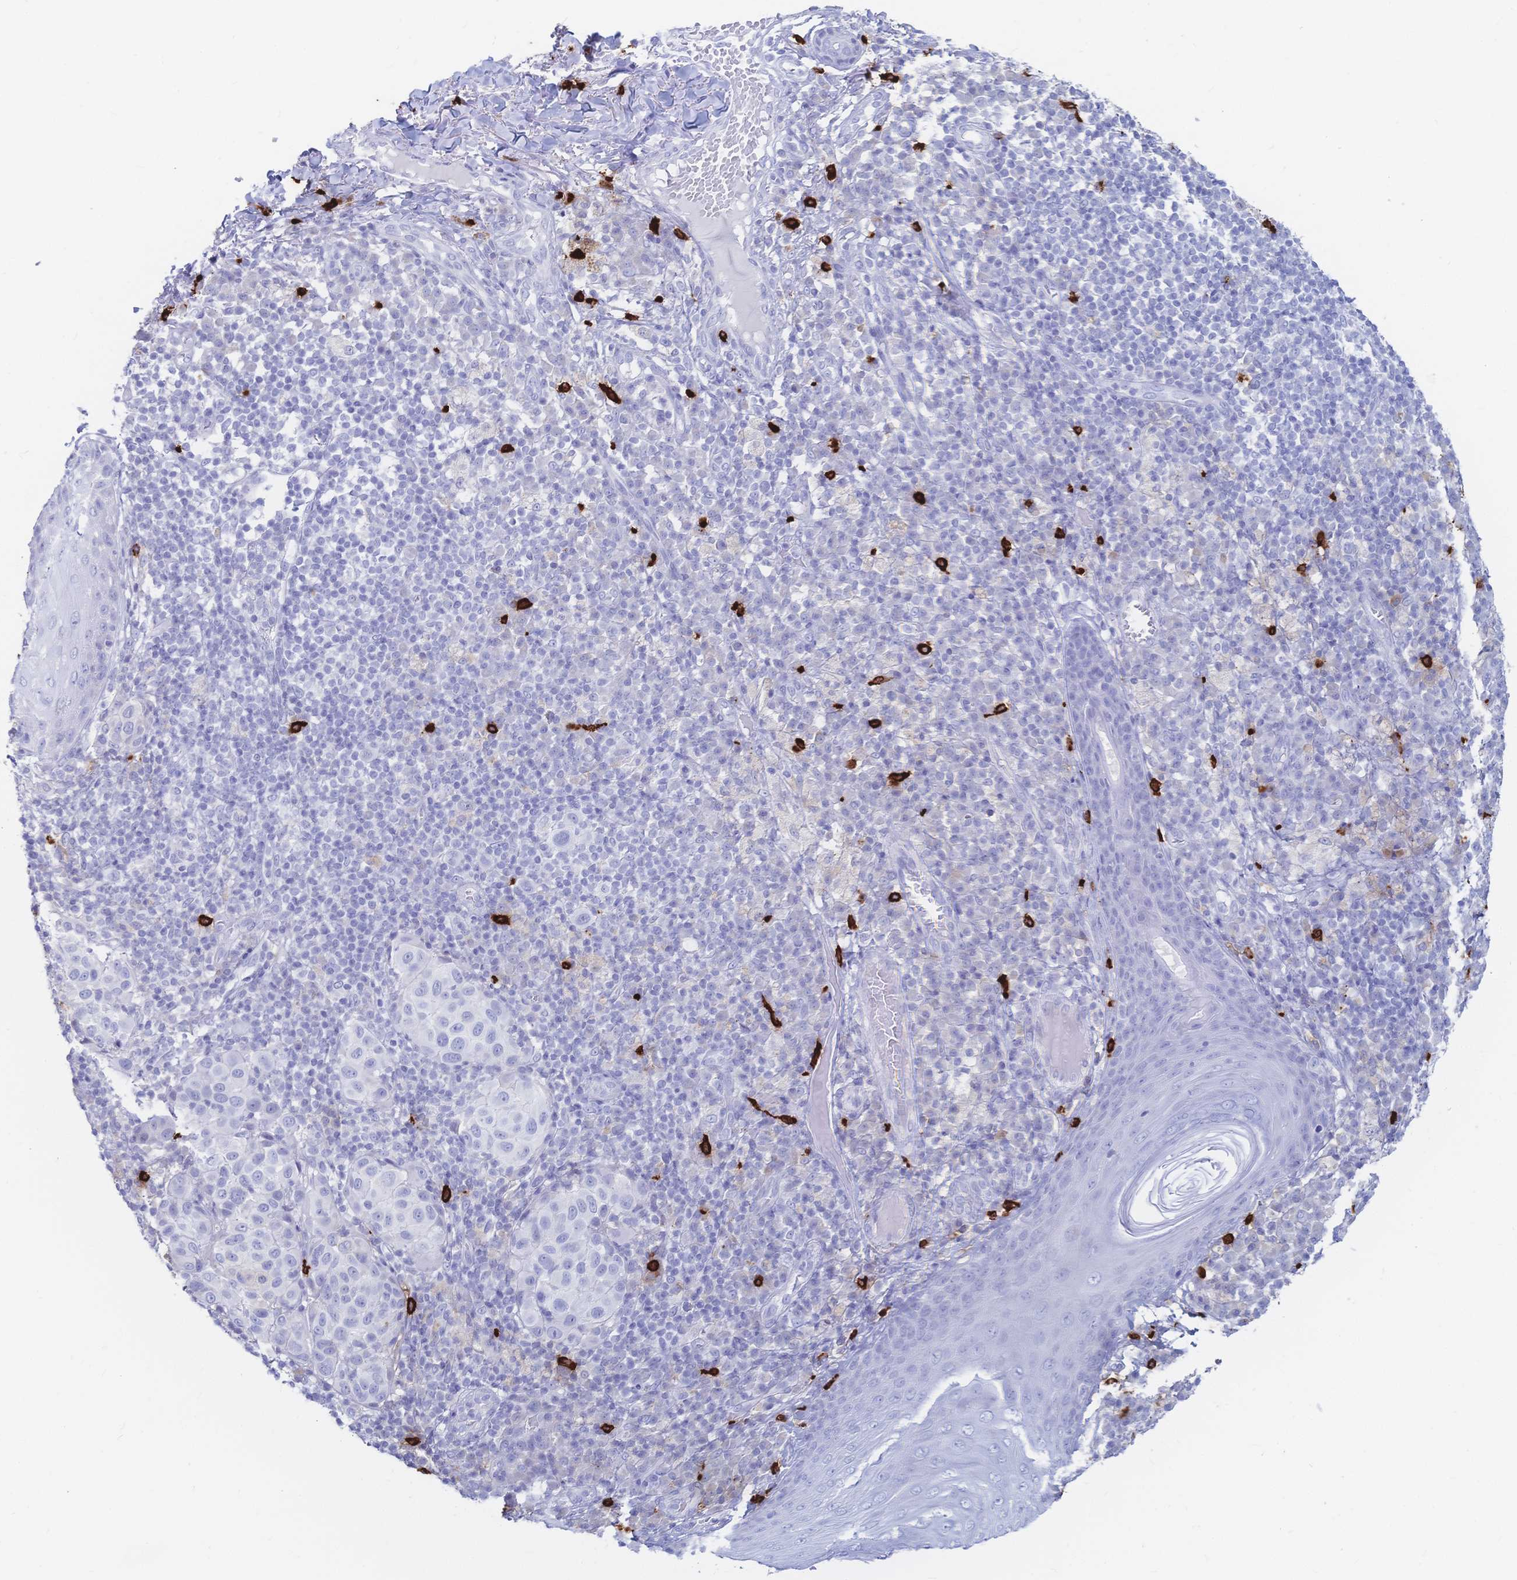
{"staining": {"intensity": "negative", "quantity": "none", "location": "none"}, "tissue": "melanoma", "cell_type": "Tumor cells", "image_type": "cancer", "snomed": [{"axis": "morphology", "description": "Malignant melanoma, NOS"}, {"axis": "topography", "description": "Skin"}], "caption": "This image is of malignant melanoma stained with IHC to label a protein in brown with the nuclei are counter-stained blue. There is no expression in tumor cells.", "gene": "IL2RB", "patient": {"sex": "male", "age": 38}}